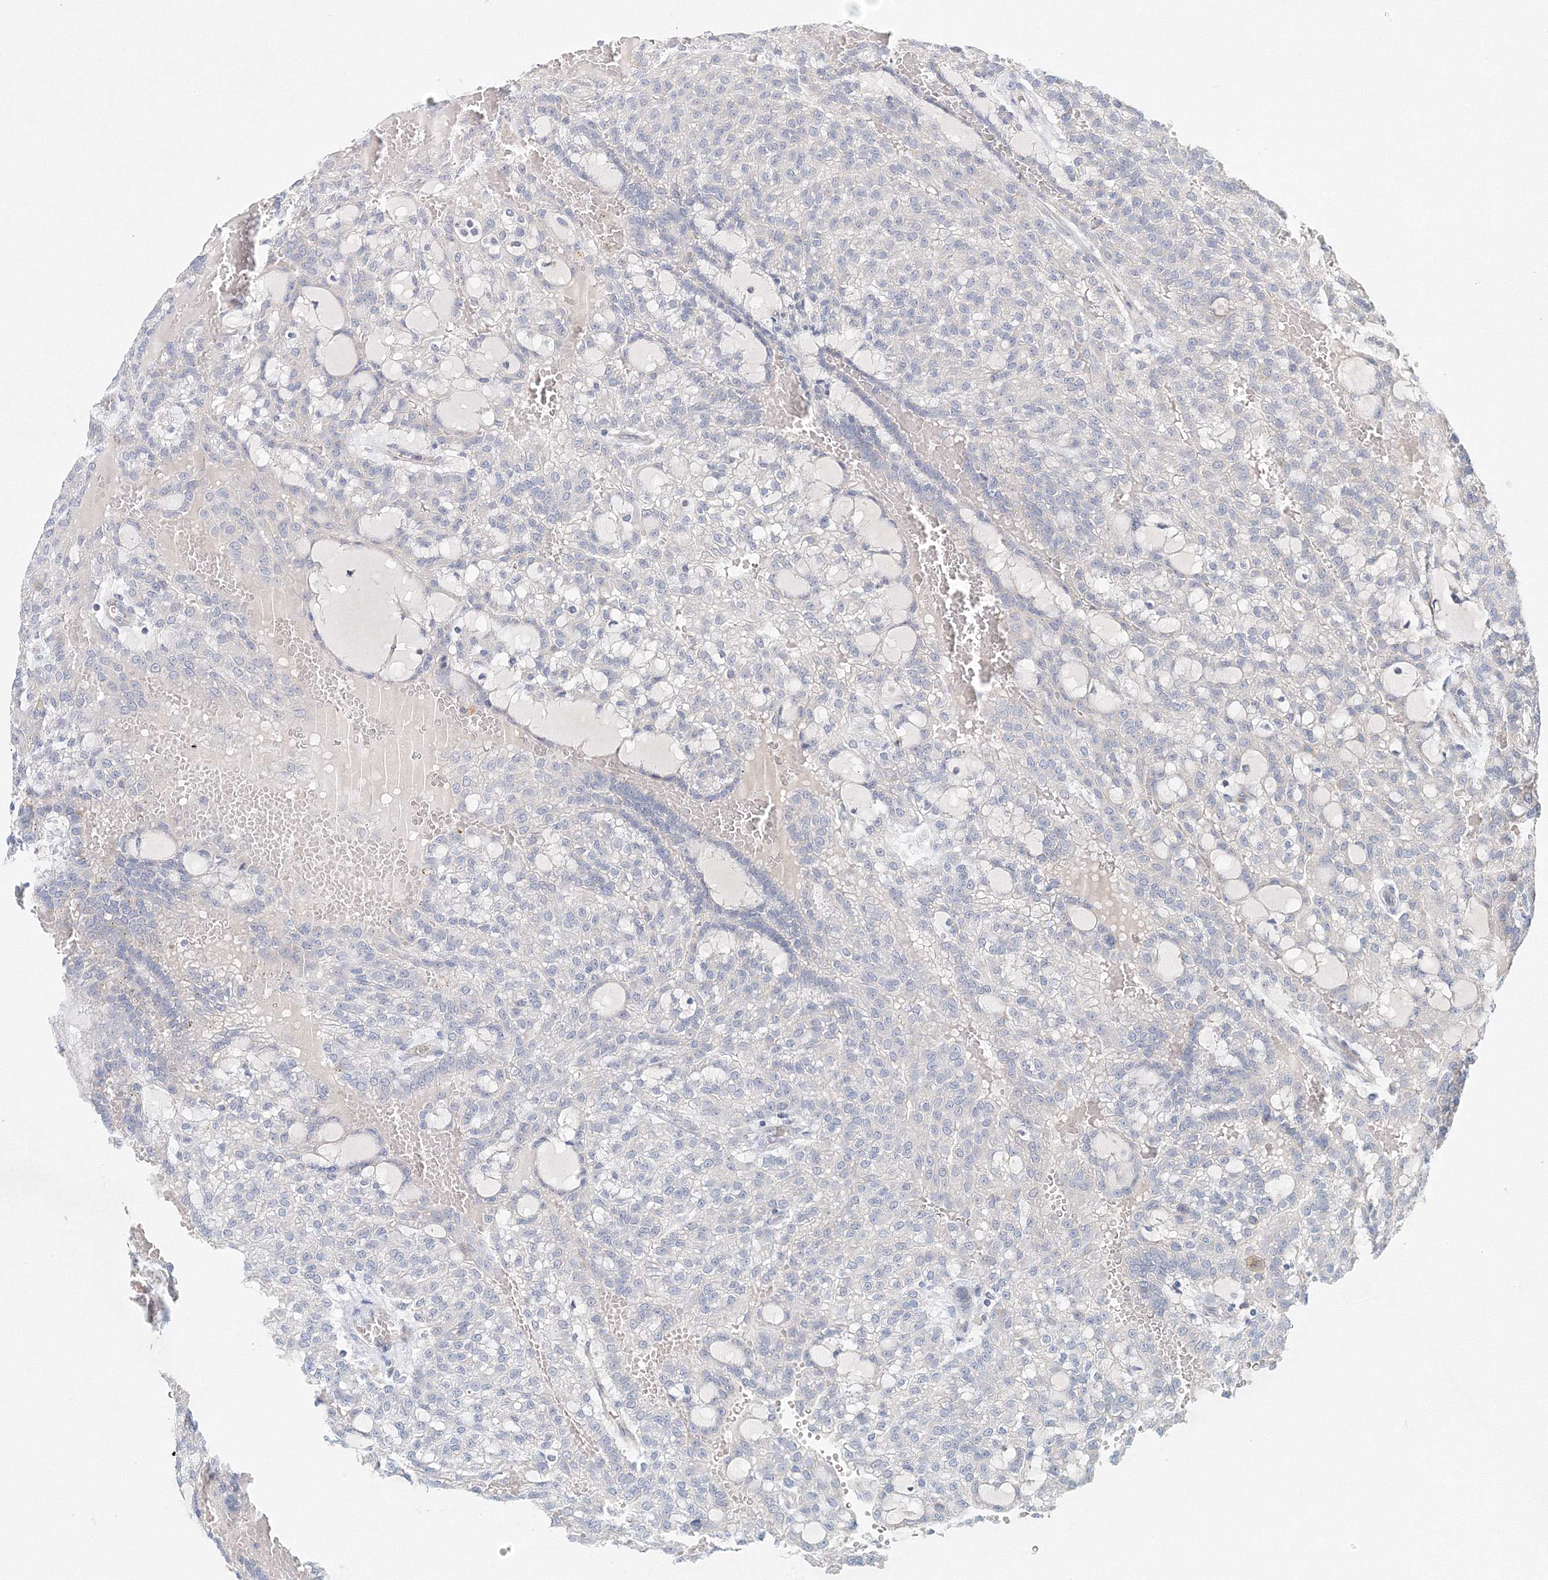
{"staining": {"intensity": "negative", "quantity": "none", "location": "none"}, "tissue": "renal cancer", "cell_type": "Tumor cells", "image_type": "cancer", "snomed": [{"axis": "morphology", "description": "Adenocarcinoma, NOS"}, {"axis": "topography", "description": "Kidney"}], "caption": "Immunohistochemistry micrograph of neoplastic tissue: human renal cancer stained with DAB (3,3'-diaminobenzidine) reveals no significant protein positivity in tumor cells. (Stains: DAB immunohistochemistry (IHC) with hematoxylin counter stain, Microscopy: brightfield microscopy at high magnification).", "gene": "WDR49", "patient": {"sex": "male", "age": 63}}